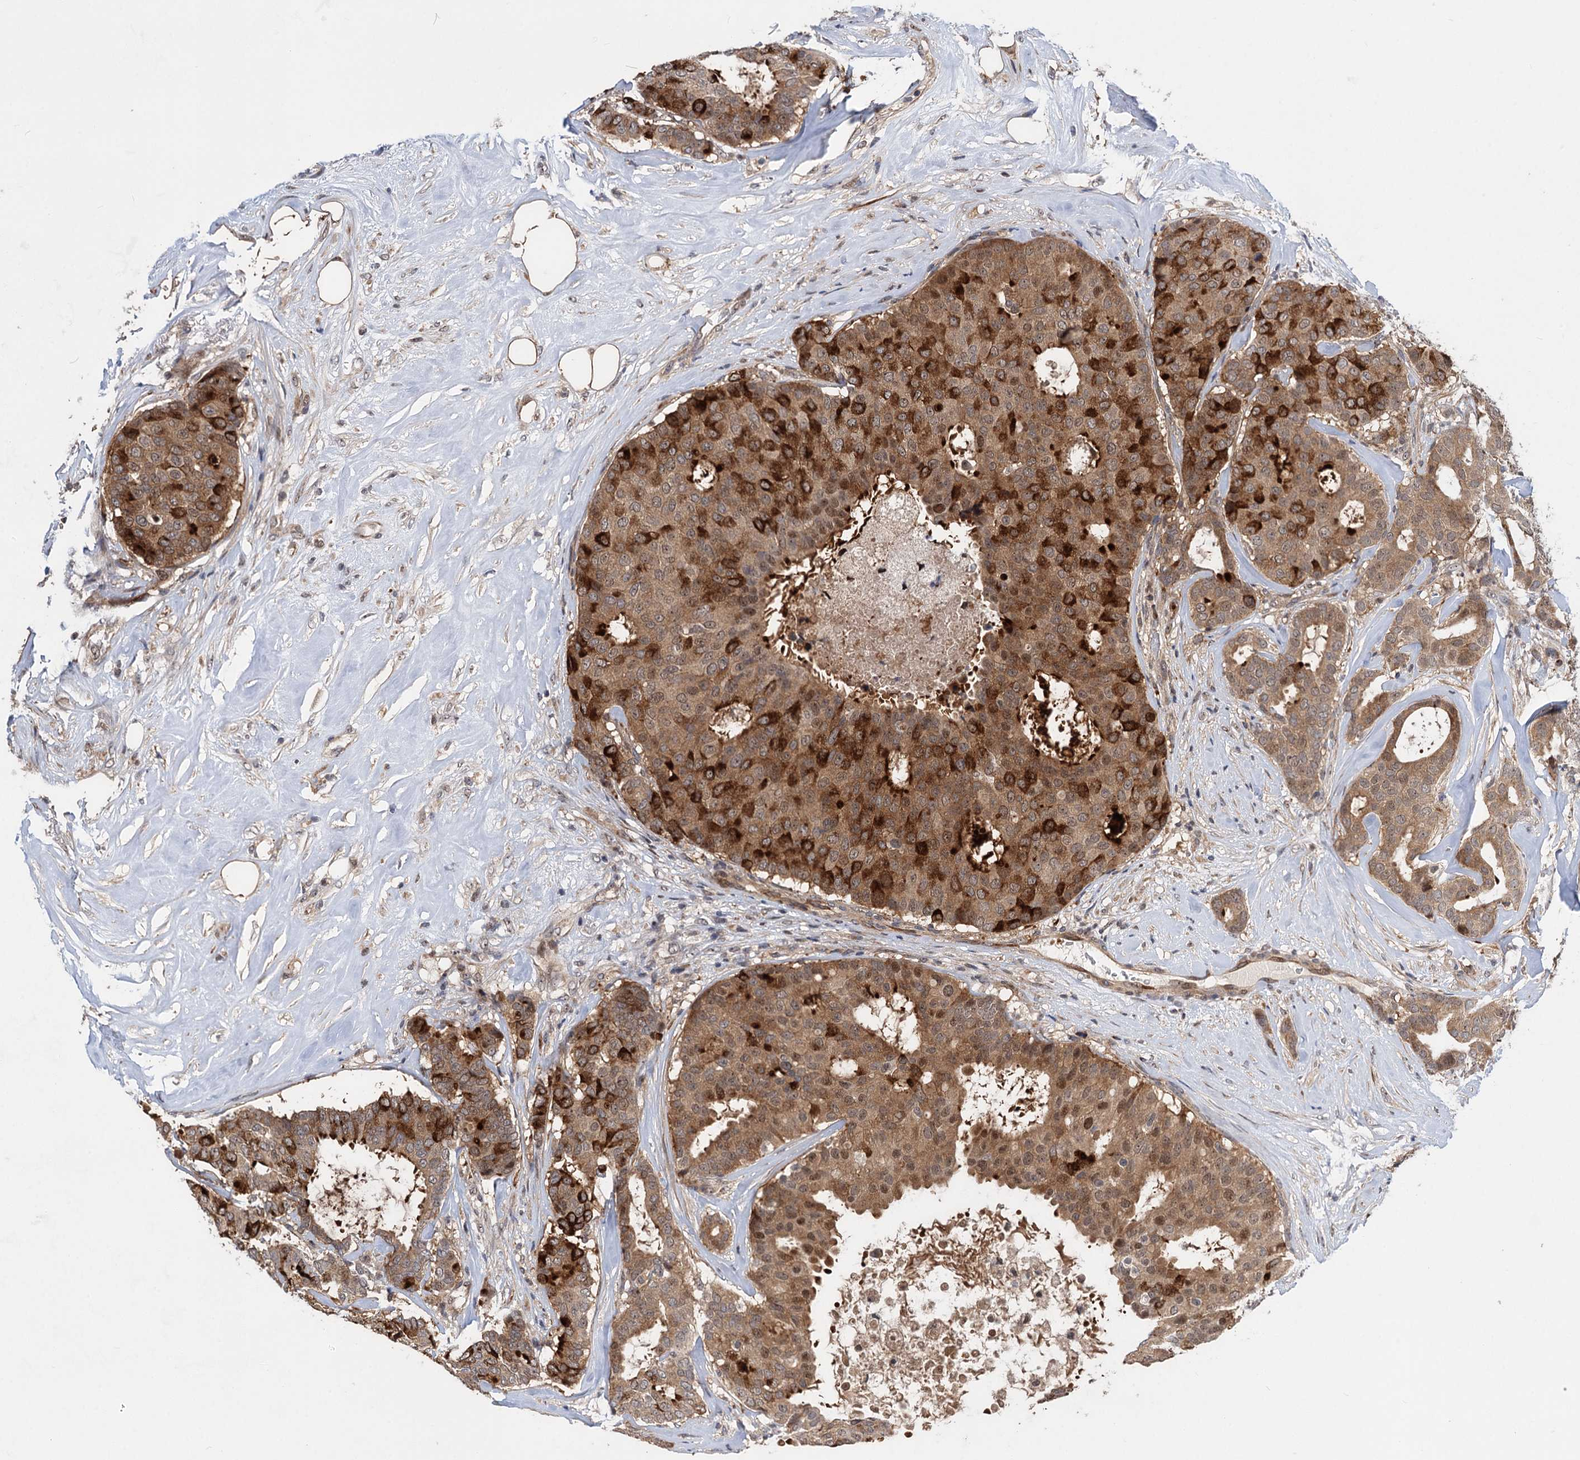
{"staining": {"intensity": "strong", "quantity": "25%-75%", "location": "cytoplasmic/membranous,nuclear"}, "tissue": "breast cancer", "cell_type": "Tumor cells", "image_type": "cancer", "snomed": [{"axis": "morphology", "description": "Duct carcinoma"}, {"axis": "topography", "description": "Breast"}], "caption": "An image of breast invasive ductal carcinoma stained for a protein reveals strong cytoplasmic/membranous and nuclear brown staining in tumor cells. (DAB IHC, brown staining for protein, blue staining for nuclei).", "gene": "GPBP1", "patient": {"sex": "female", "age": 75}}